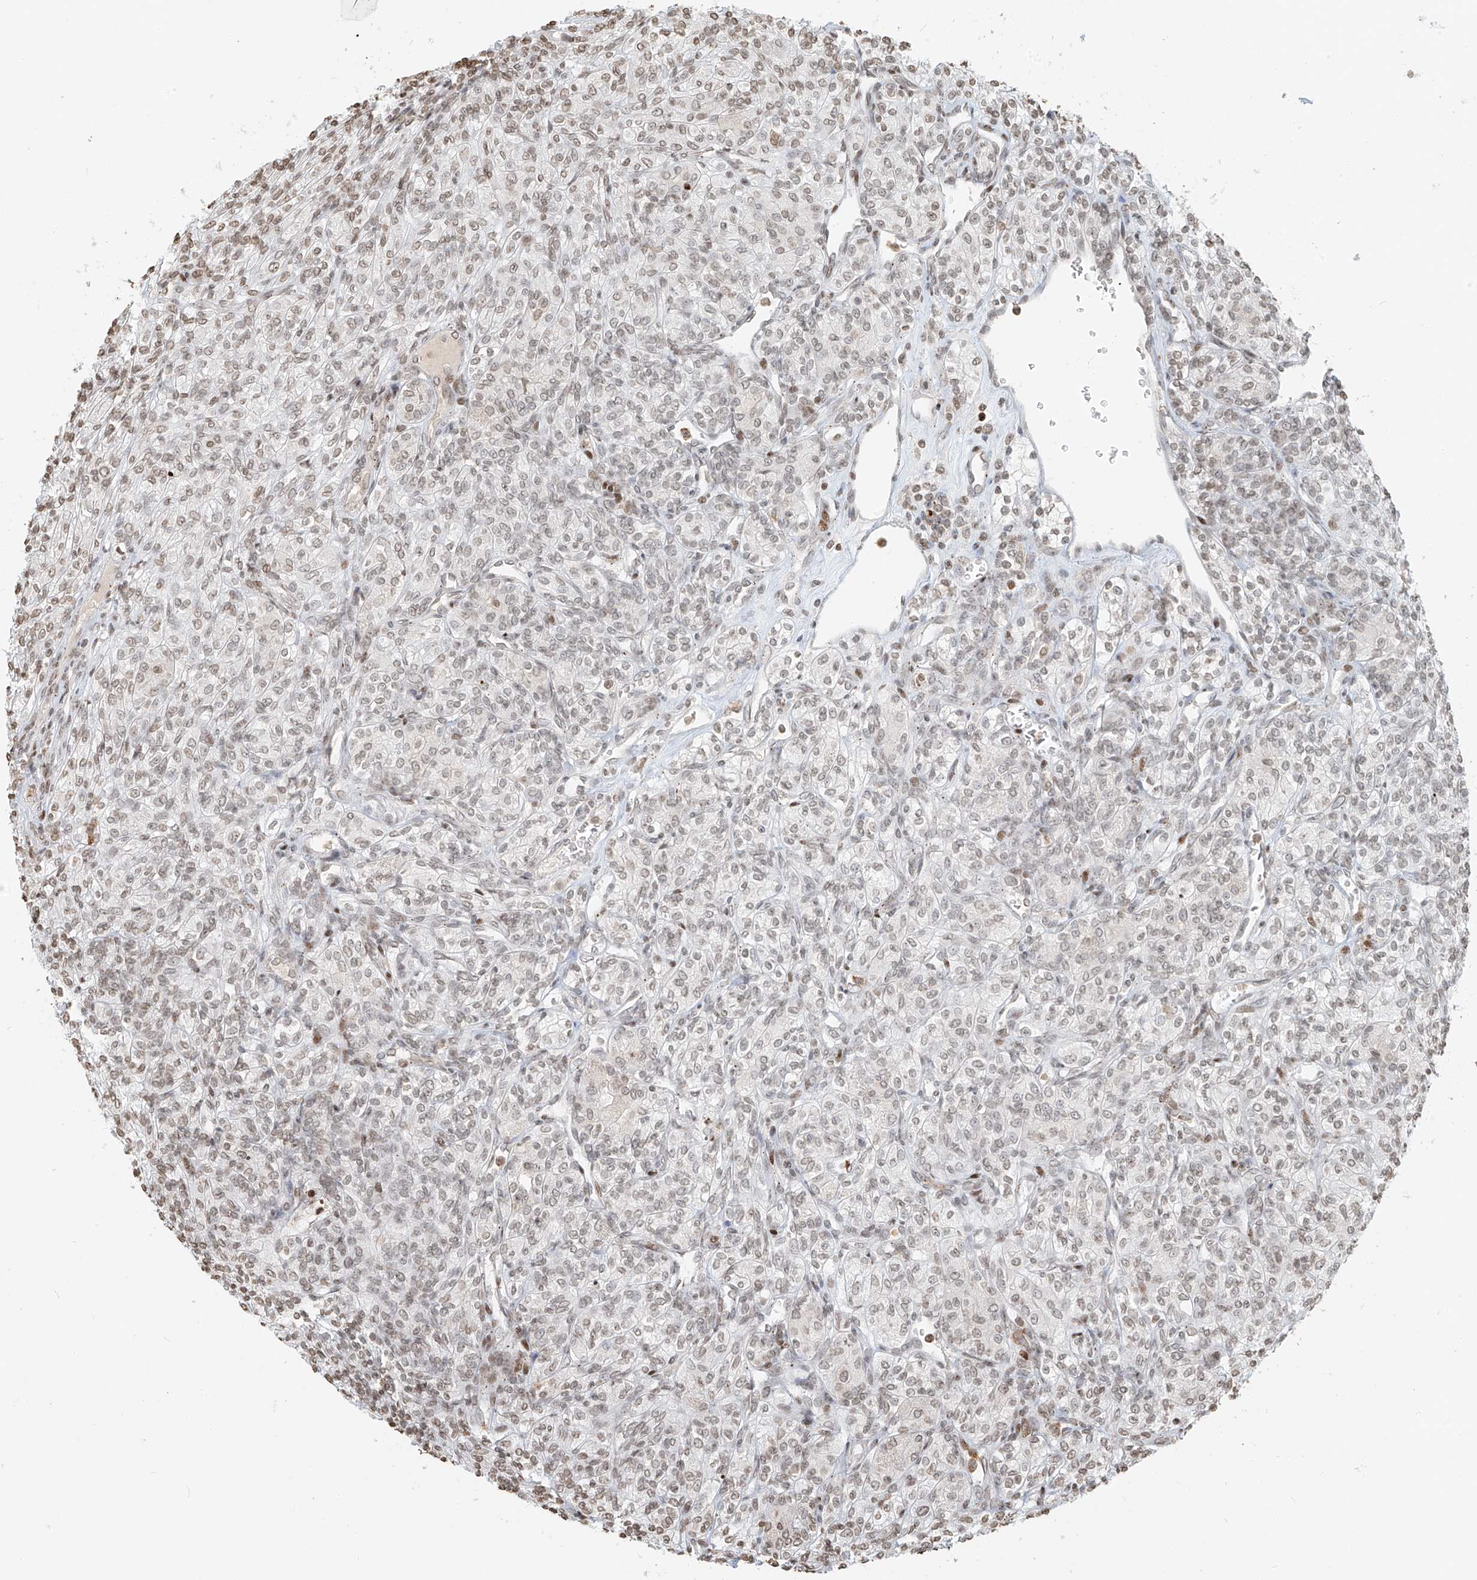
{"staining": {"intensity": "weak", "quantity": "<25%", "location": "nuclear"}, "tissue": "renal cancer", "cell_type": "Tumor cells", "image_type": "cancer", "snomed": [{"axis": "morphology", "description": "Adenocarcinoma, NOS"}, {"axis": "topography", "description": "Kidney"}], "caption": "Tumor cells show no significant expression in renal adenocarcinoma.", "gene": "C17orf58", "patient": {"sex": "male", "age": 77}}